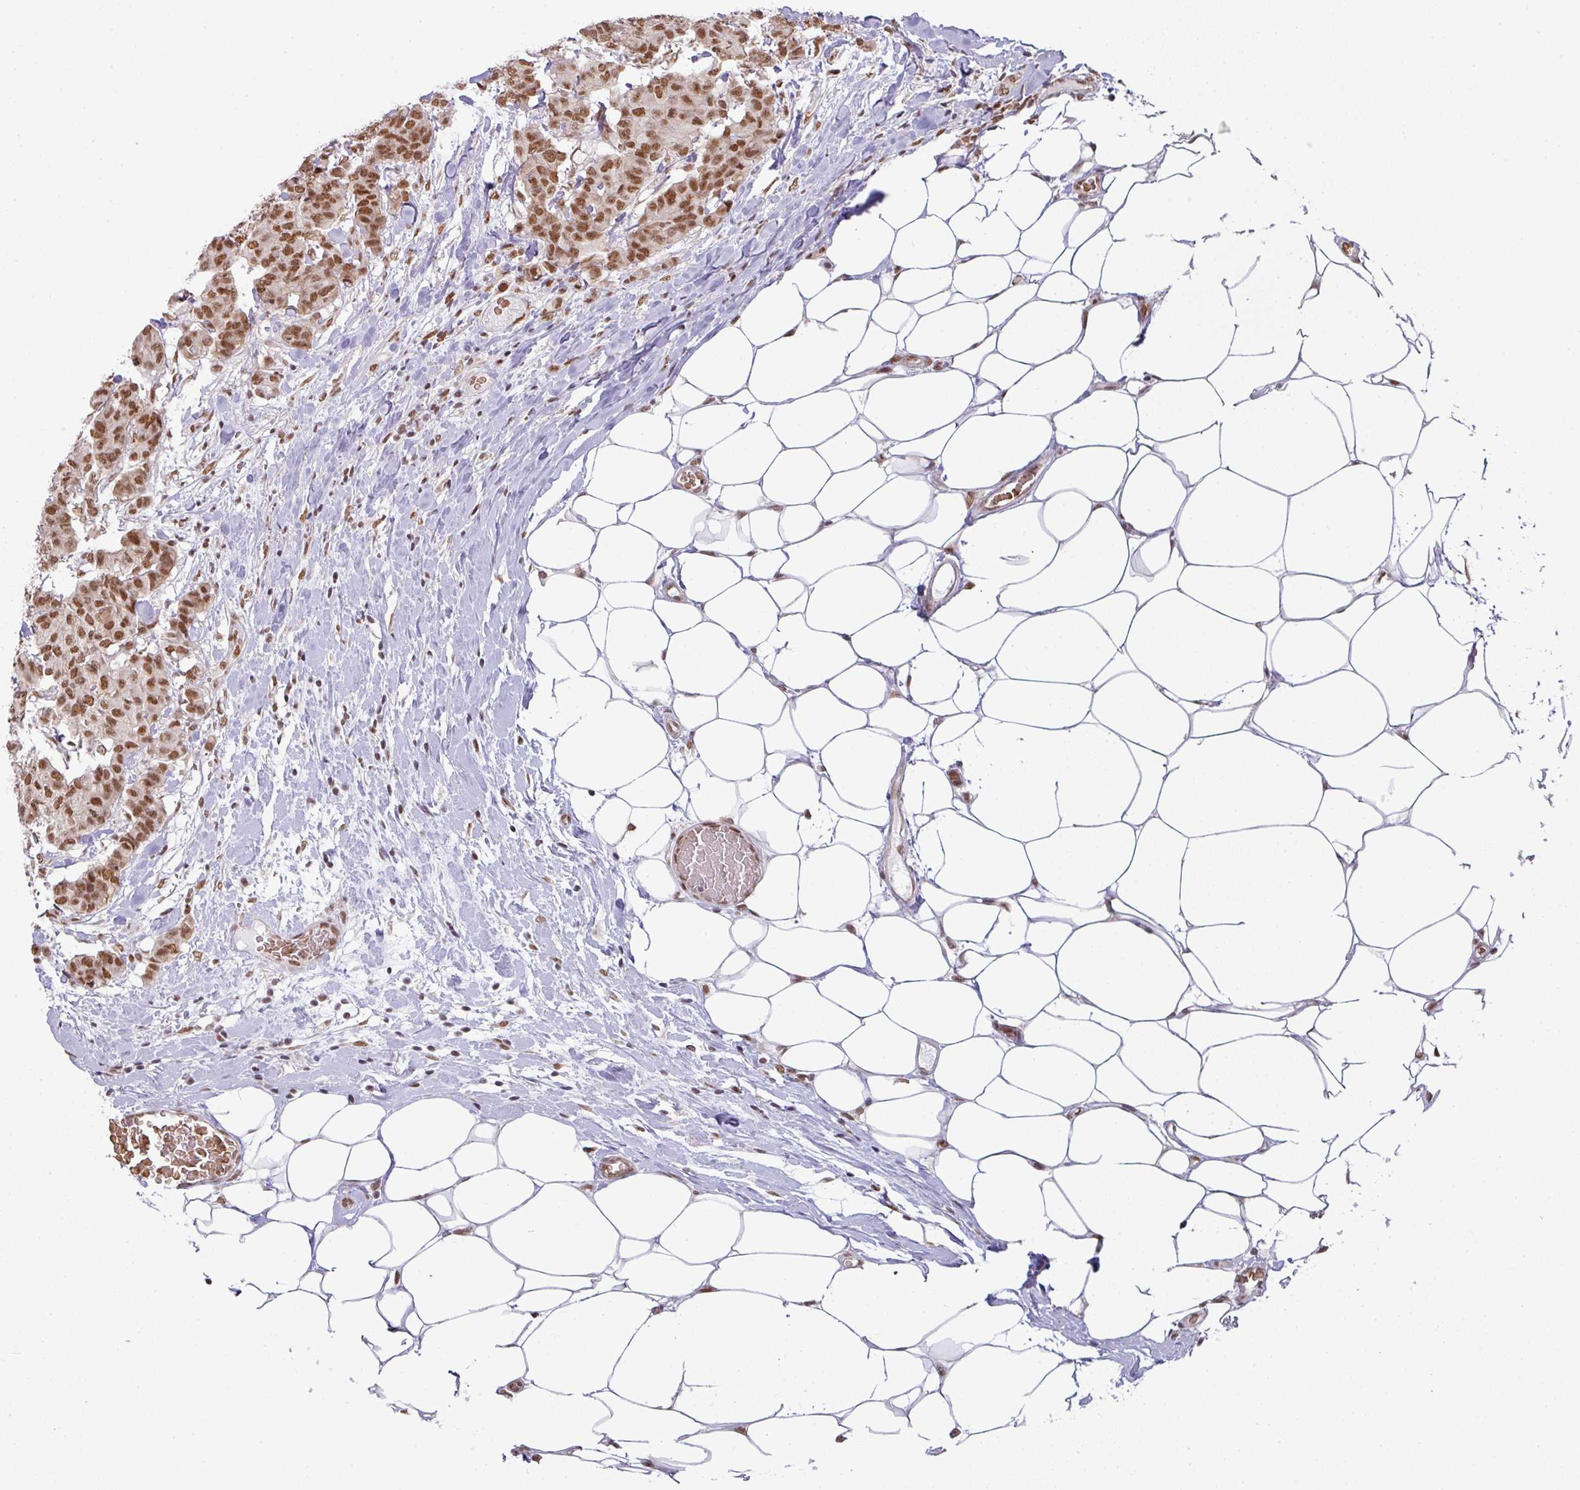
{"staining": {"intensity": "moderate", "quantity": ">75%", "location": "nuclear"}, "tissue": "breast cancer", "cell_type": "Tumor cells", "image_type": "cancer", "snomed": [{"axis": "morphology", "description": "Duct carcinoma"}, {"axis": "topography", "description": "Breast"}], "caption": "Immunohistochemical staining of infiltrating ductal carcinoma (breast) displays medium levels of moderate nuclear protein expression in about >75% of tumor cells.", "gene": "NCOA5", "patient": {"sex": "female", "age": 75}}